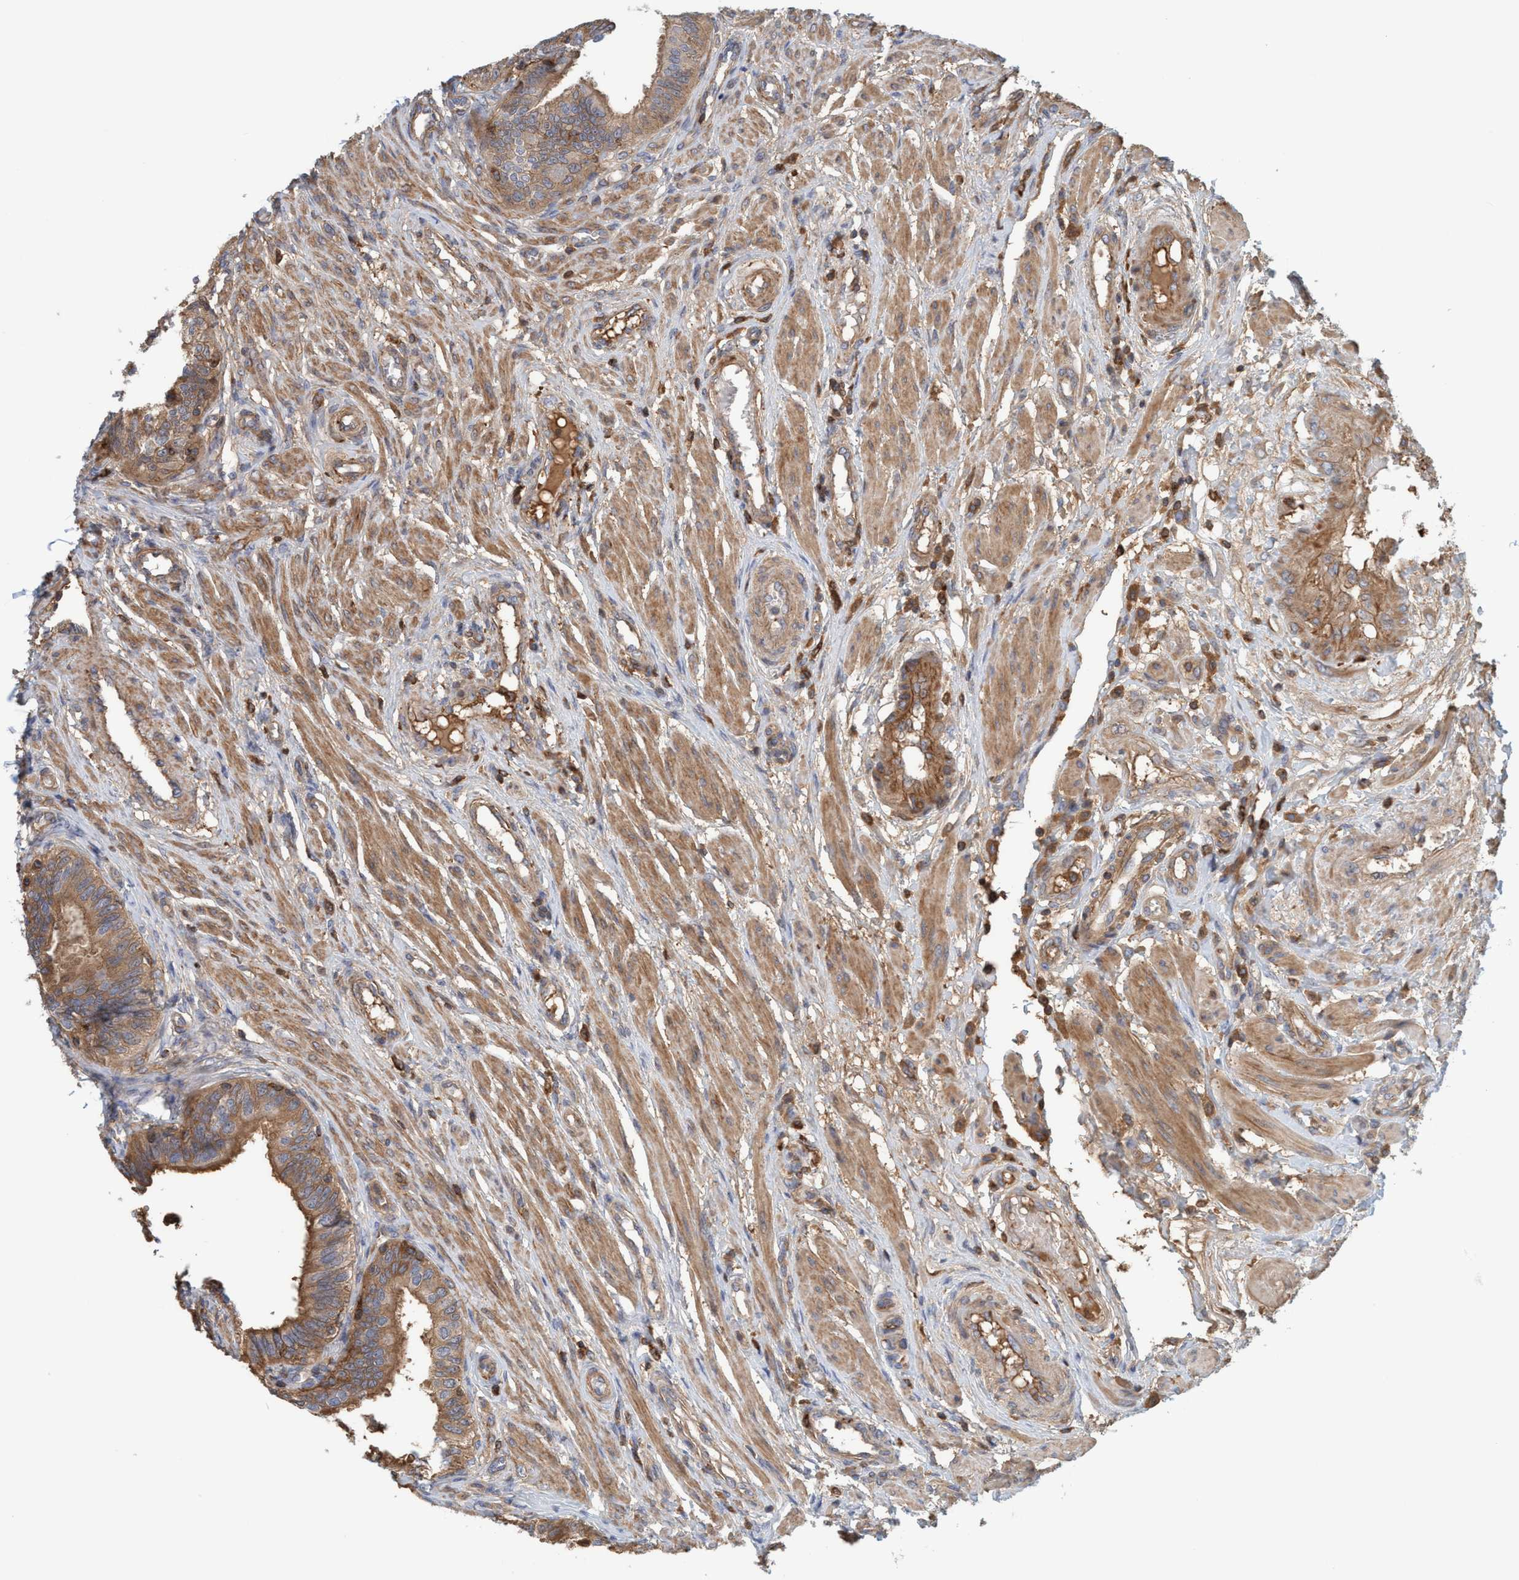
{"staining": {"intensity": "weak", "quantity": ">75%", "location": "cytoplasmic/membranous"}, "tissue": "fallopian tube", "cell_type": "Glandular cells", "image_type": "normal", "snomed": [{"axis": "morphology", "description": "Normal tissue, NOS"}, {"axis": "topography", "description": "Fallopian tube"}, {"axis": "topography", "description": "Placenta"}], "caption": "Fallopian tube was stained to show a protein in brown. There is low levels of weak cytoplasmic/membranous expression in about >75% of glandular cells. (DAB (3,3'-diaminobenzidine) IHC with brightfield microscopy, high magnification).", "gene": "SPECC1", "patient": {"sex": "female", "age": 34}}